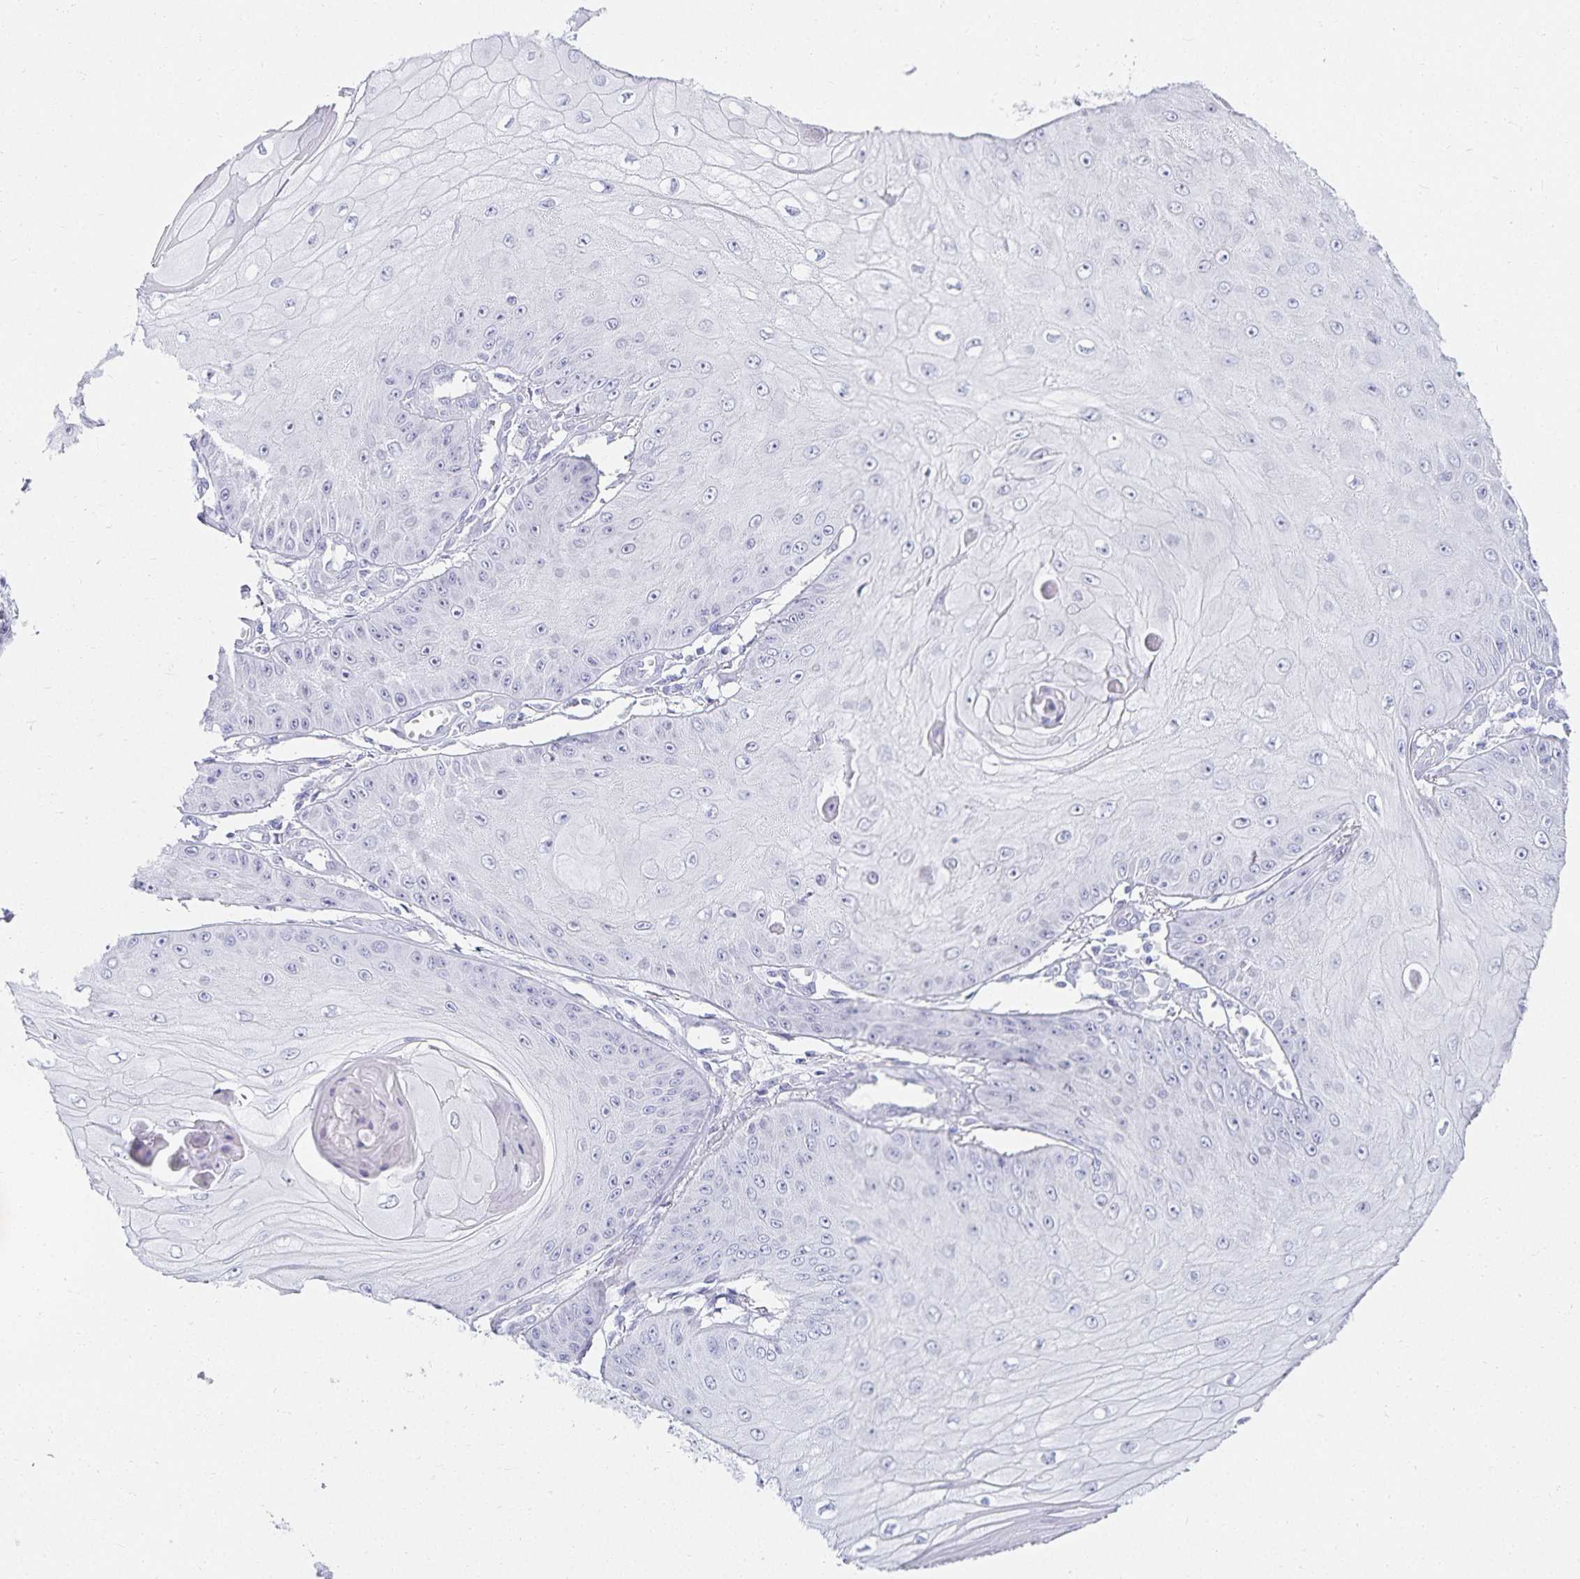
{"staining": {"intensity": "negative", "quantity": "none", "location": "none"}, "tissue": "skin cancer", "cell_type": "Tumor cells", "image_type": "cancer", "snomed": [{"axis": "morphology", "description": "Squamous cell carcinoma, NOS"}, {"axis": "topography", "description": "Skin"}], "caption": "High magnification brightfield microscopy of skin squamous cell carcinoma stained with DAB (brown) and counterstained with hematoxylin (blue): tumor cells show no significant positivity.", "gene": "GP2", "patient": {"sex": "male", "age": 70}}